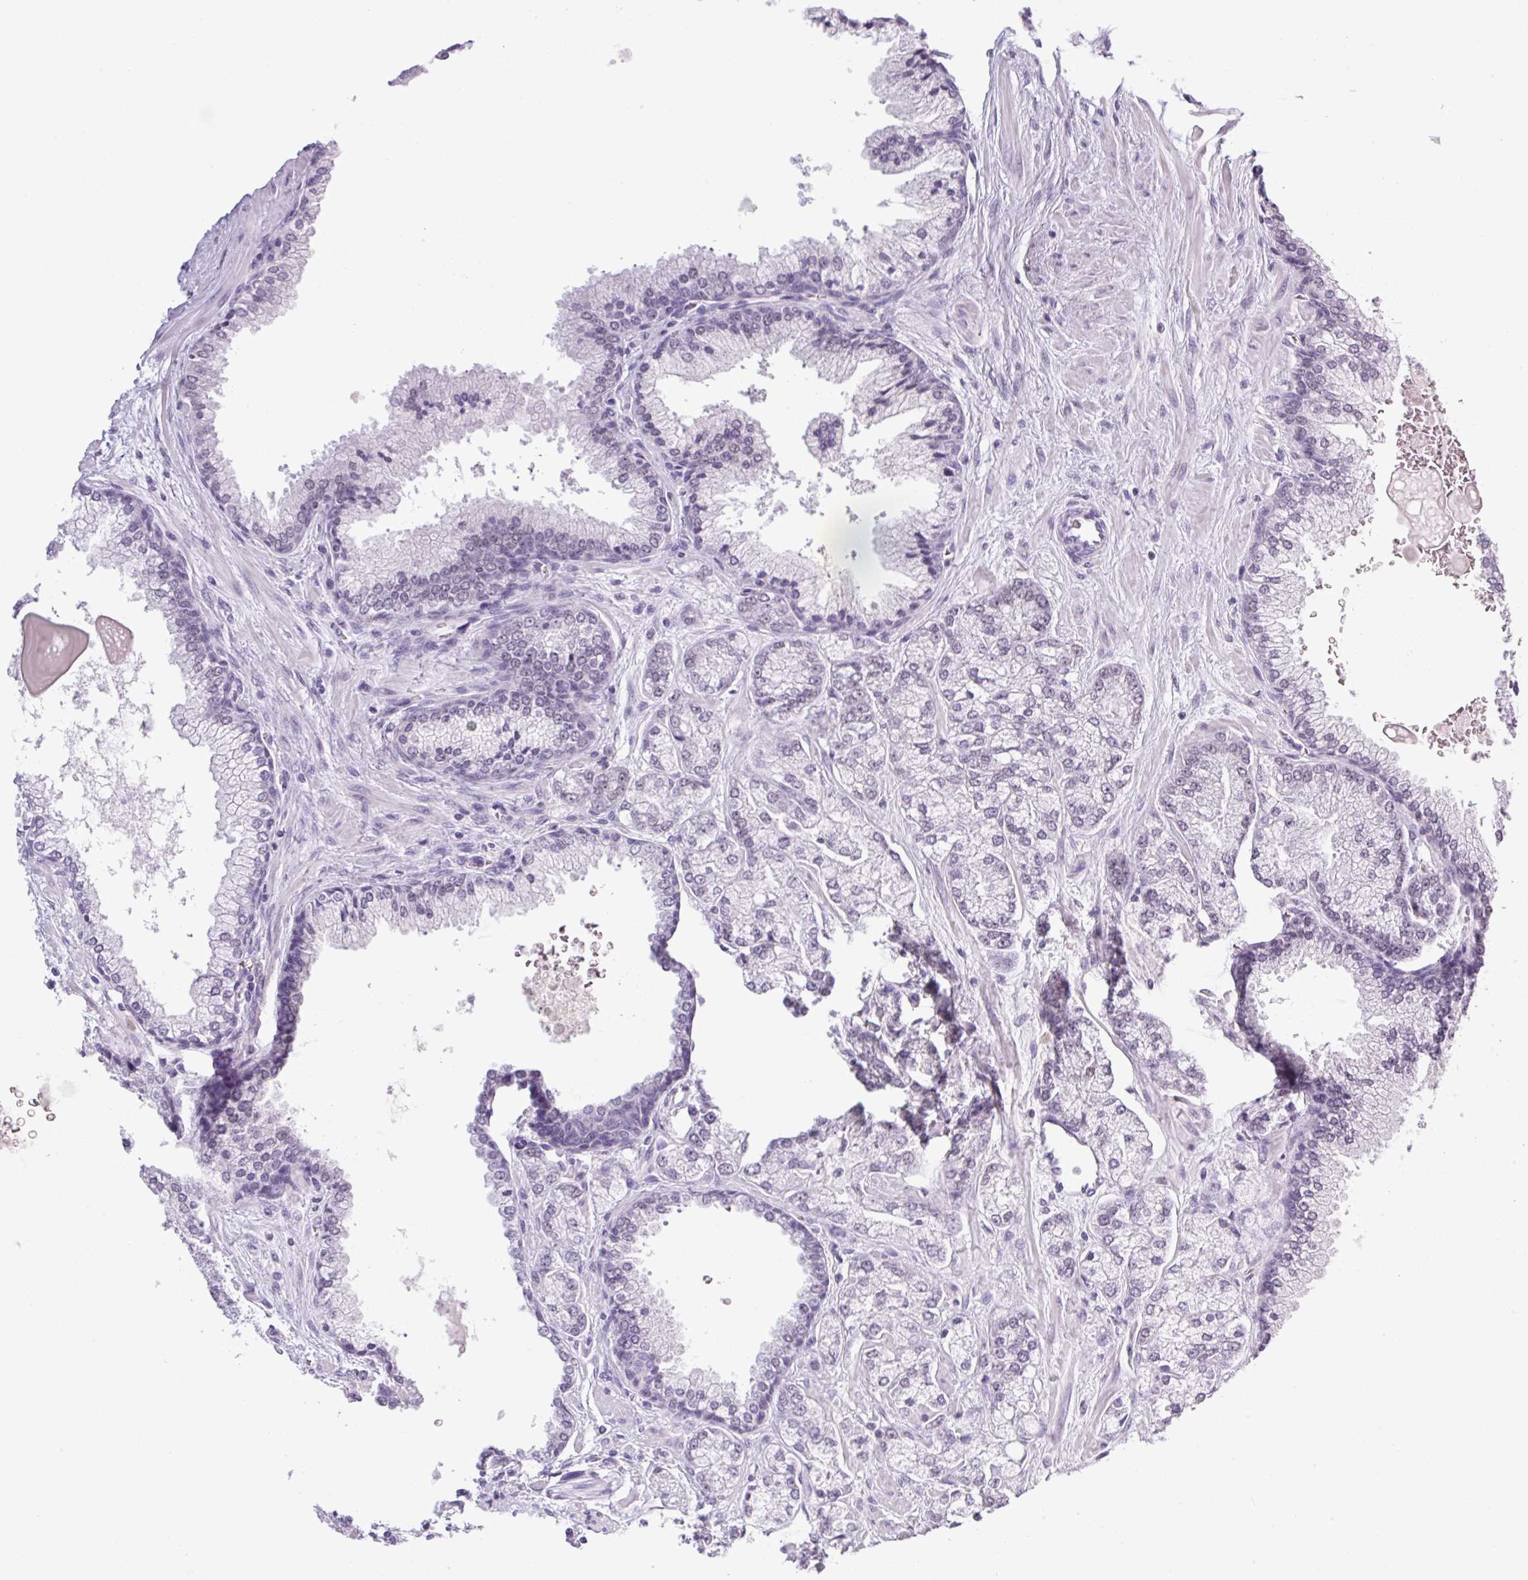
{"staining": {"intensity": "negative", "quantity": "none", "location": "none"}, "tissue": "prostate cancer", "cell_type": "Tumor cells", "image_type": "cancer", "snomed": [{"axis": "morphology", "description": "Adenocarcinoma, High grade"}, {"axis": "topography", "description": "Prostate"}], "caption": "The histopathology image shows no staining of tumor cells in prostate cancer (adenocarcinoma (high-grade)).", "gene": "TLE3", "patient": {"sex": "male", "age": 68}}